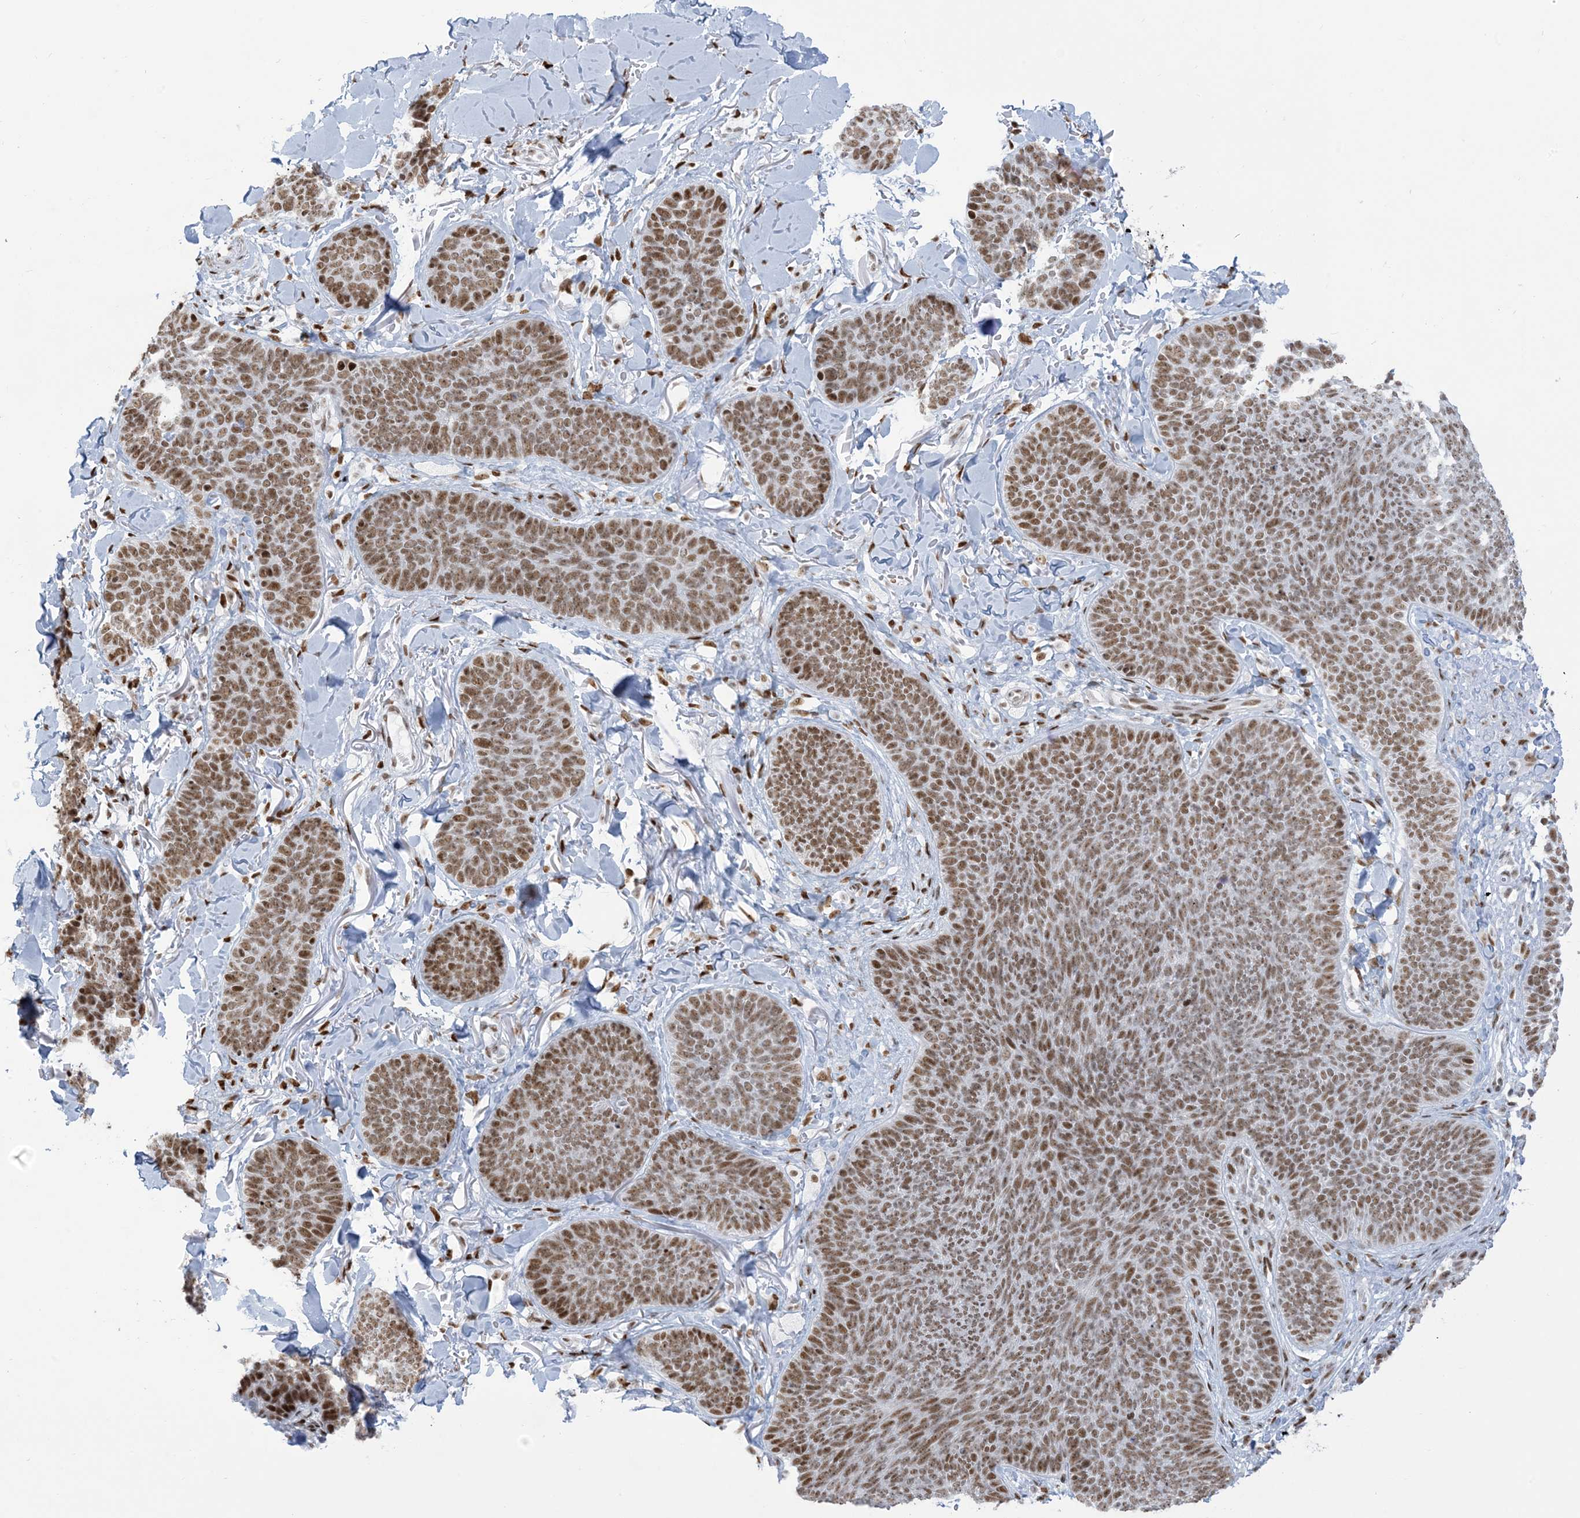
{"staining": {"intensity": "moderate", "quantity": ">75%", "location": "nuclear"}, "tissue": "skin cancer", "cell_type": "Tumor cells", "image_type": "cancer", "snomed": [{"axis": "morphology", "description": "Basal cell carcinoma"}, {"axis": "topography", "description": "Skin"}], "caption": "IHC photomicrograph of human basal cell carcinoma (skin) stained for a protein (brown), which reveals medium levels of moderate nuclear expression in approximately >75% of tumor cells.", "gene": "STAG1", "patient": {"sex": "male", "age": 85}}